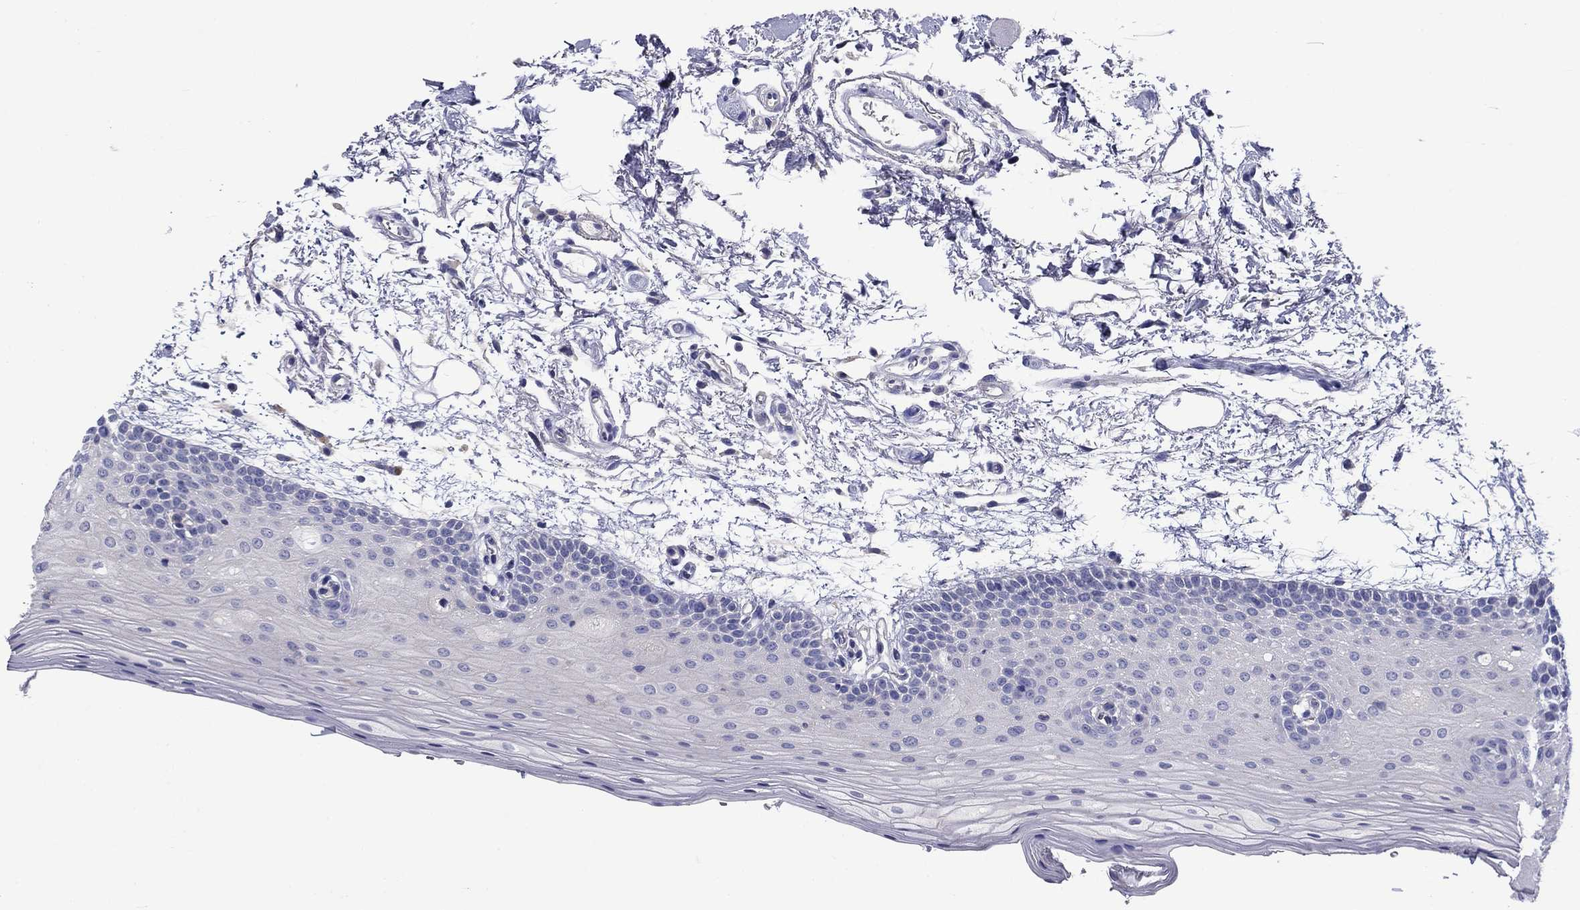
{"staining": {"intensity": "negative", "quantity": "none", "location": "none"}, "tissue": "oral mucosa", "cell_type": "Squamous epithelial cells", "image_type": "normal", "snomed": [{"axis": "morphology", "description": "Normal tissue, NOS"}, {"axis": "topography", "description": "Oral tissue"}, {"axis": "topography", "description": "Tounge, NOS"}], "caption": "Immunohistochemistry (IHC) of unremarkable oral mucosa reveals no positivity in squamous epithelial cells.", "gene": "CNDP1", "patient": {"sex": "female", "age": 86}}